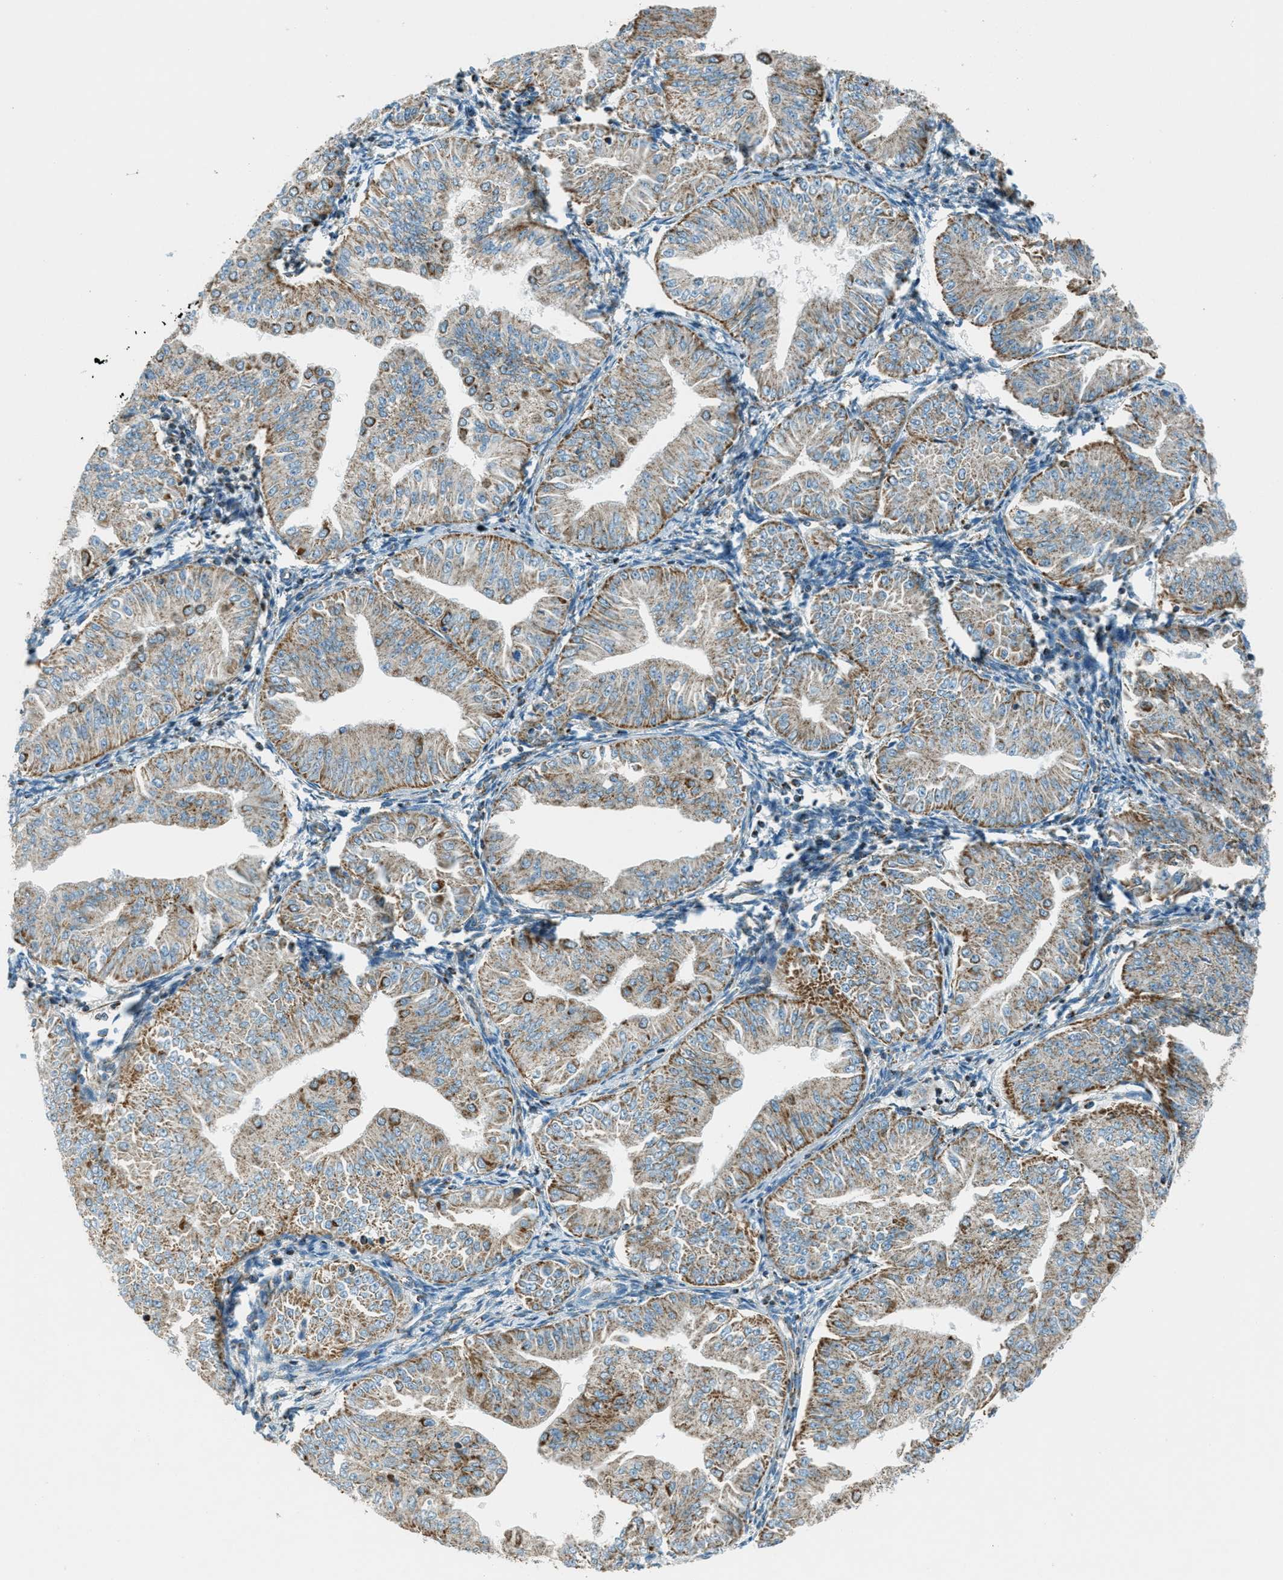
{"staining": {"intensity": "moderate", "quantity": "25%-75%", "location": "cytoplasmic/membranous"}, "tissue": "endometrial cancer", "cell_type": "Tumor cells", "image_type": "cancer", "snomed": [{"axis": "morphology", "description": "Normal tissue, NOS"}, {"axis": "morphology", "description": "Adenocarcinoma, NOS"}, {"axis": "topography", "description": "Endometrium"}], "caption": "Brown immunohistochemical staining in endometrial adenocarcinoma demonstrates moderate cytoplasmic/membranous expression in about 25%-75% of tumor cells.", "gene": "CHST15", "patient": {"sex": "female", "age": 53}}